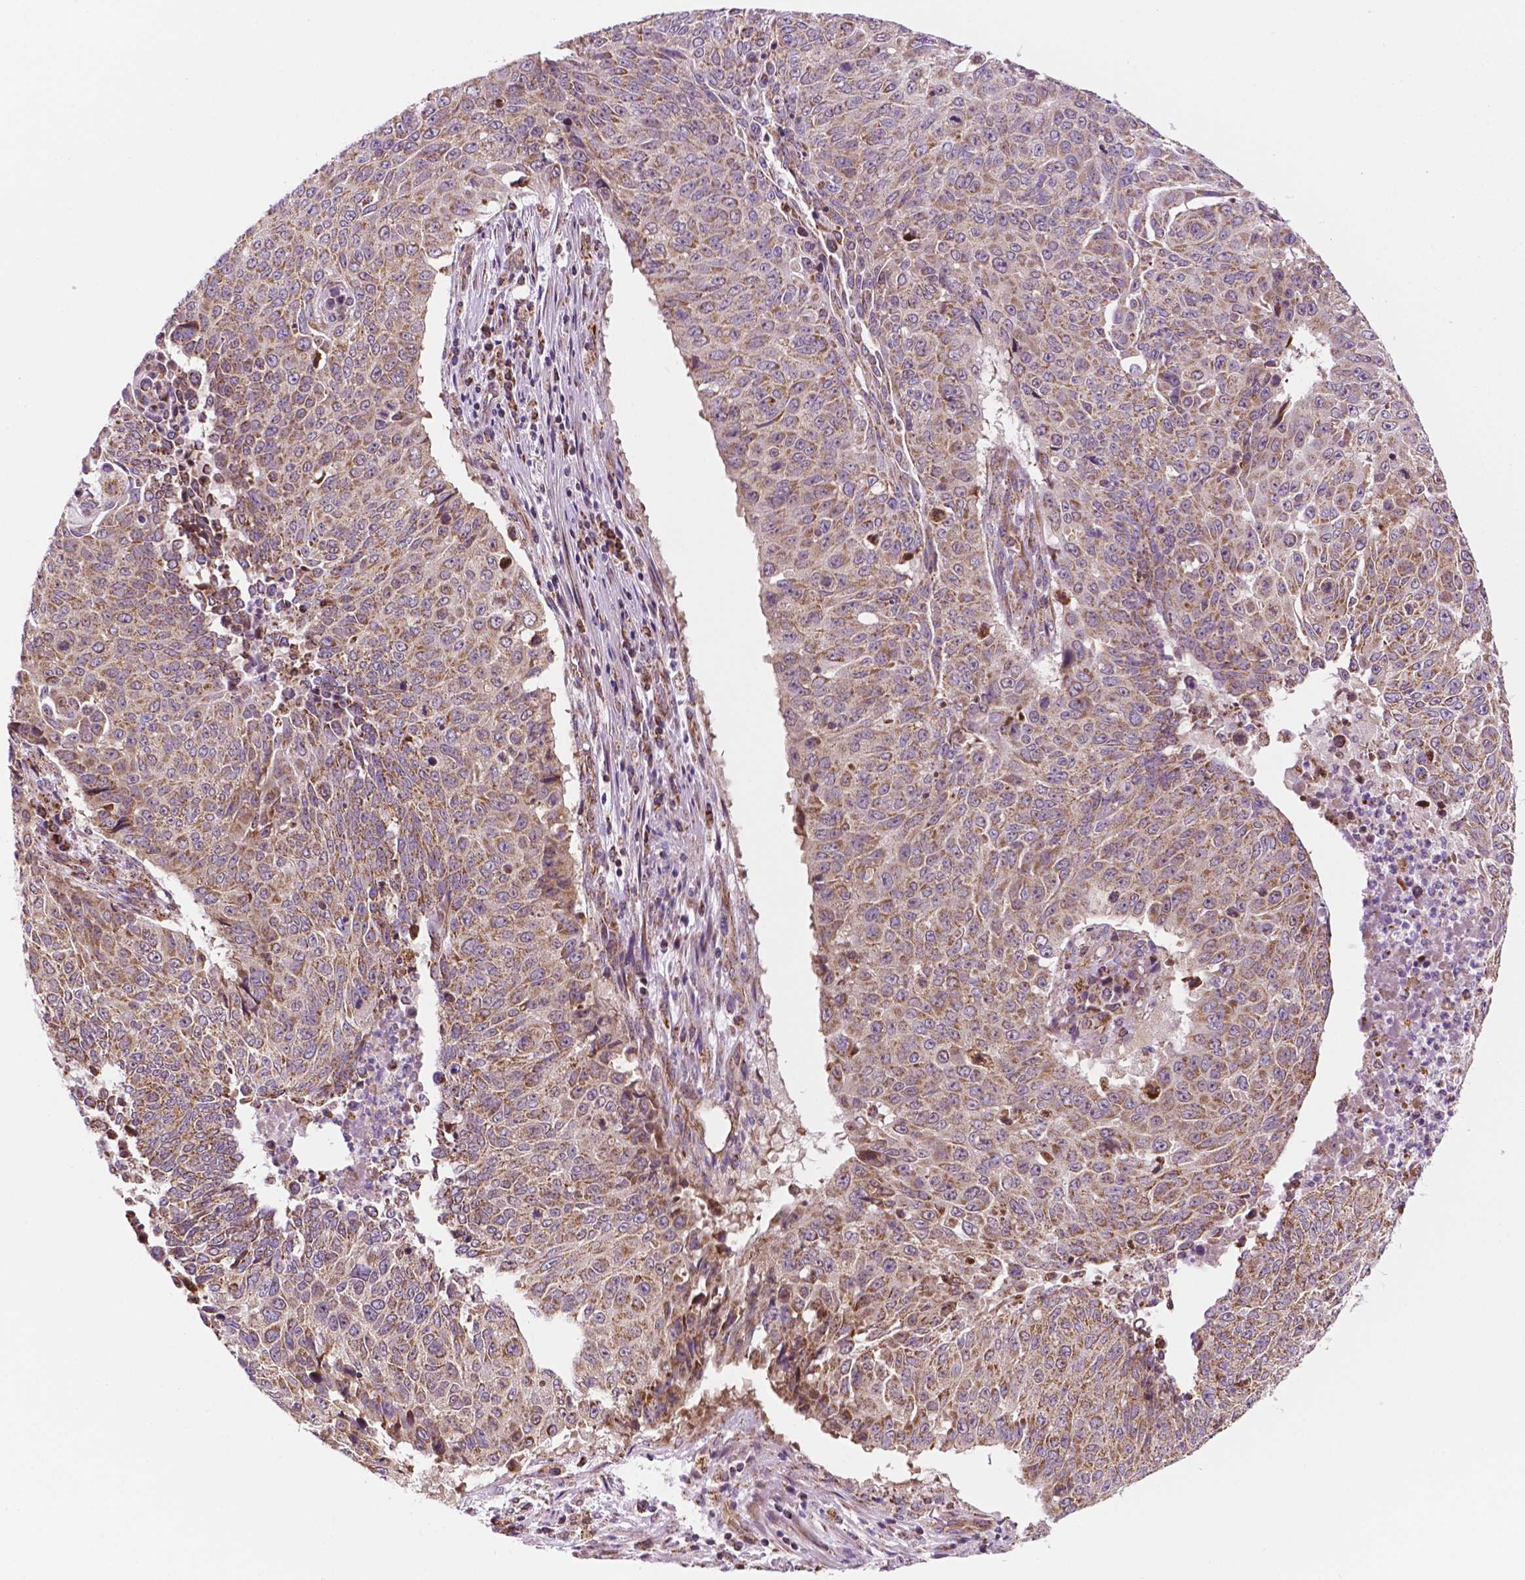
{"staining": {"intensity": "weak", "quantity": ">75%", "location": "cytoplasmic/membranous"}, "tissue": "lung cancer", "cell_type": "Tumor cells", "image_type": "cancer", "snomed": [{"axis": "morphology", "description": "Normal tissue, NOS"}, {"axis": "morphology", "description": "Squamous cell carcinoma, NOS"}, {"axis": "topography", "description": "Bronchus"}, {"axis": "topography", "description": "Lung"}], "caption": "A histopathology image of lung squamous cell carcinoma stained for a protein displays weak cytoplasmic/membranous brown staining in tumor cells.", "gene": "GEMIN4", "patient": {"sex": "male", "age": 64}}